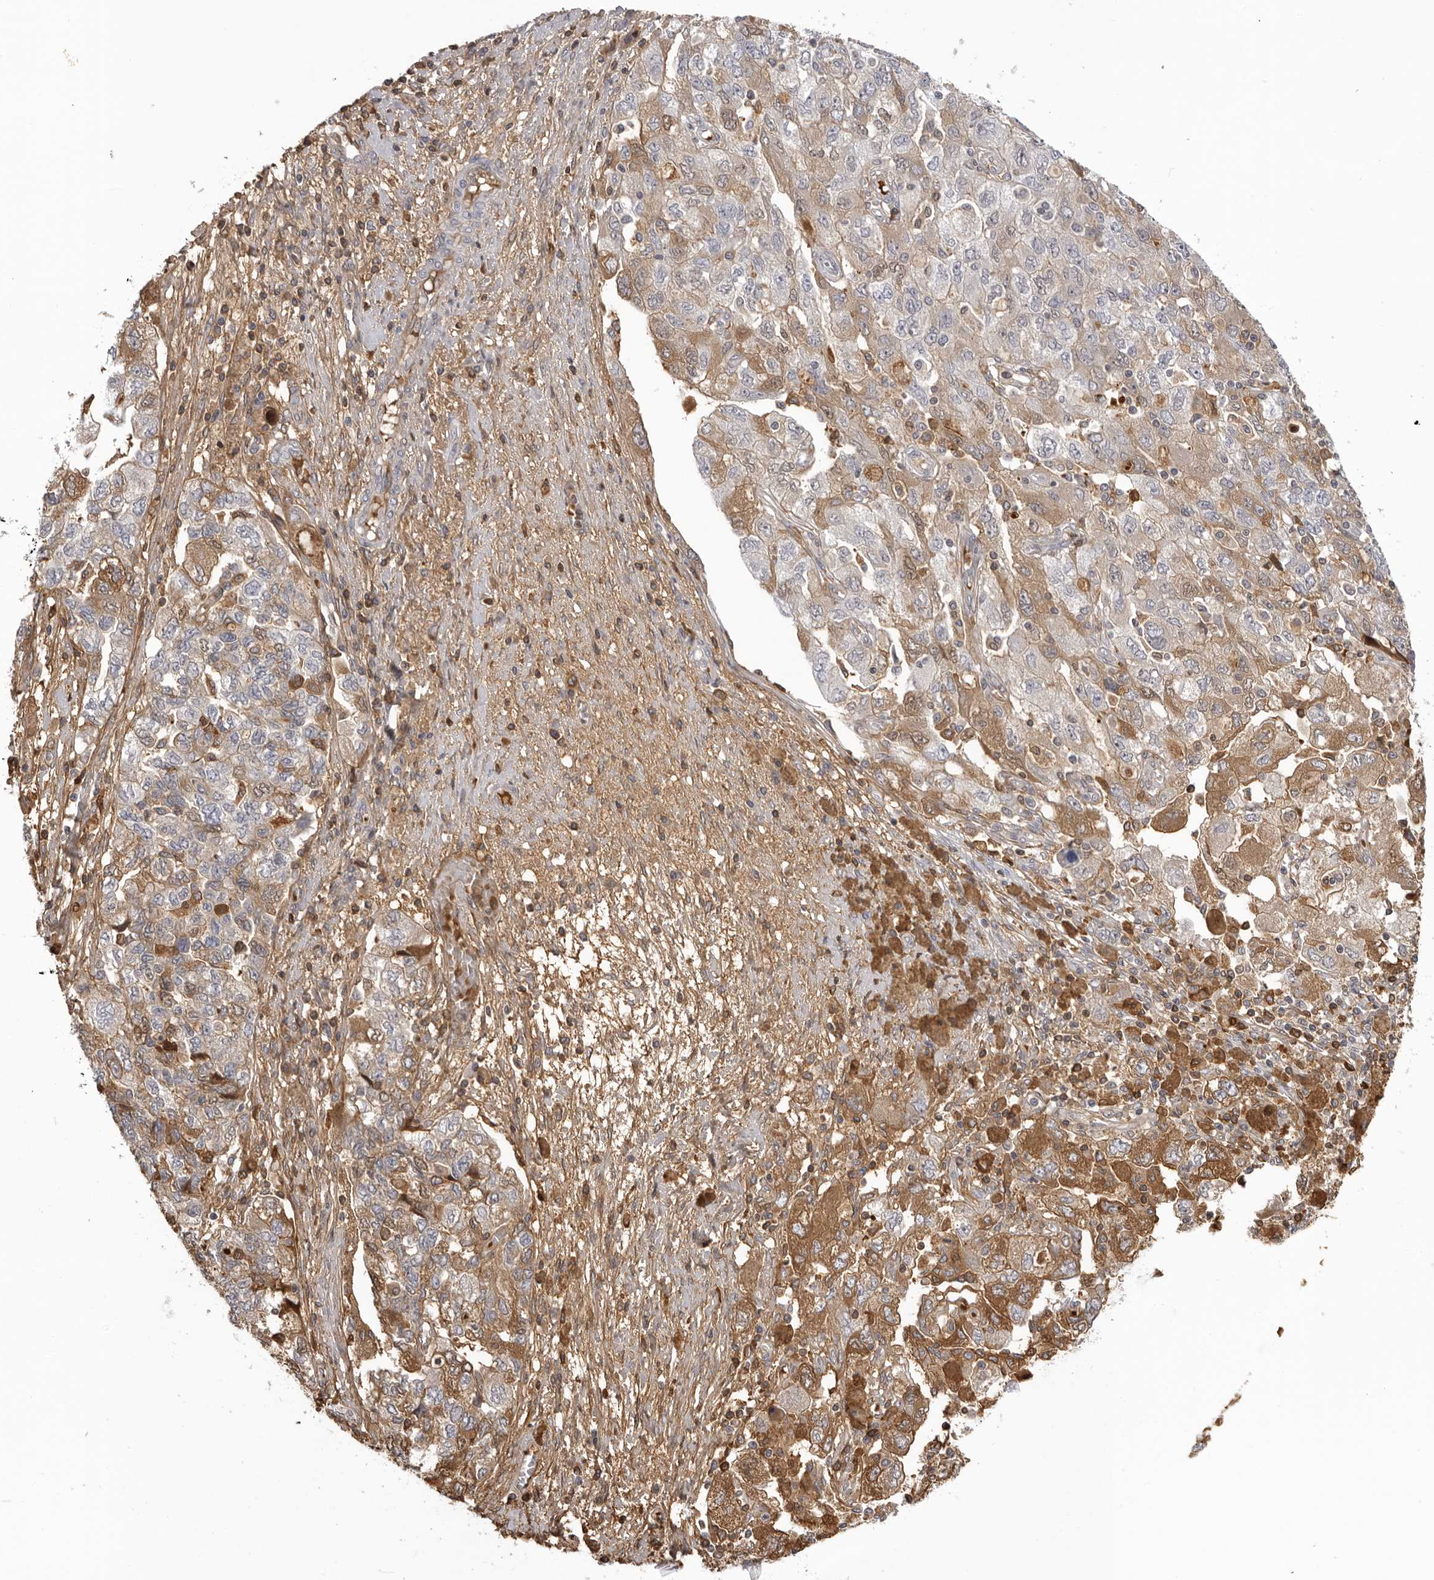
{"staining": {"intensity": "moderate", "quantity": "25%-75%", "location": "cytoplasmic/membranous"}, "tissue": "ovarian cancer", "cell_type": "Tumor cells", "image_type": "cancer", "snomed": [{"axis": "morphology", "description": "Carcinoma, NOS"}, {"axis": "morphology", "description": "Cystadenocarcinoma, serous, NOS"}, {"axis": "topography", "description": "Ovary"}], "caption": "Immunohistochemical staining of ovarian cancer (serous cystadenocarcinoma) exhibits medium levels of moderate cytoplasmic/membranous protein positivity in about 25%-75% of tumor cells.", "gene": "PLEKHF2", "patient": {"sex": "female", "age": 69}}